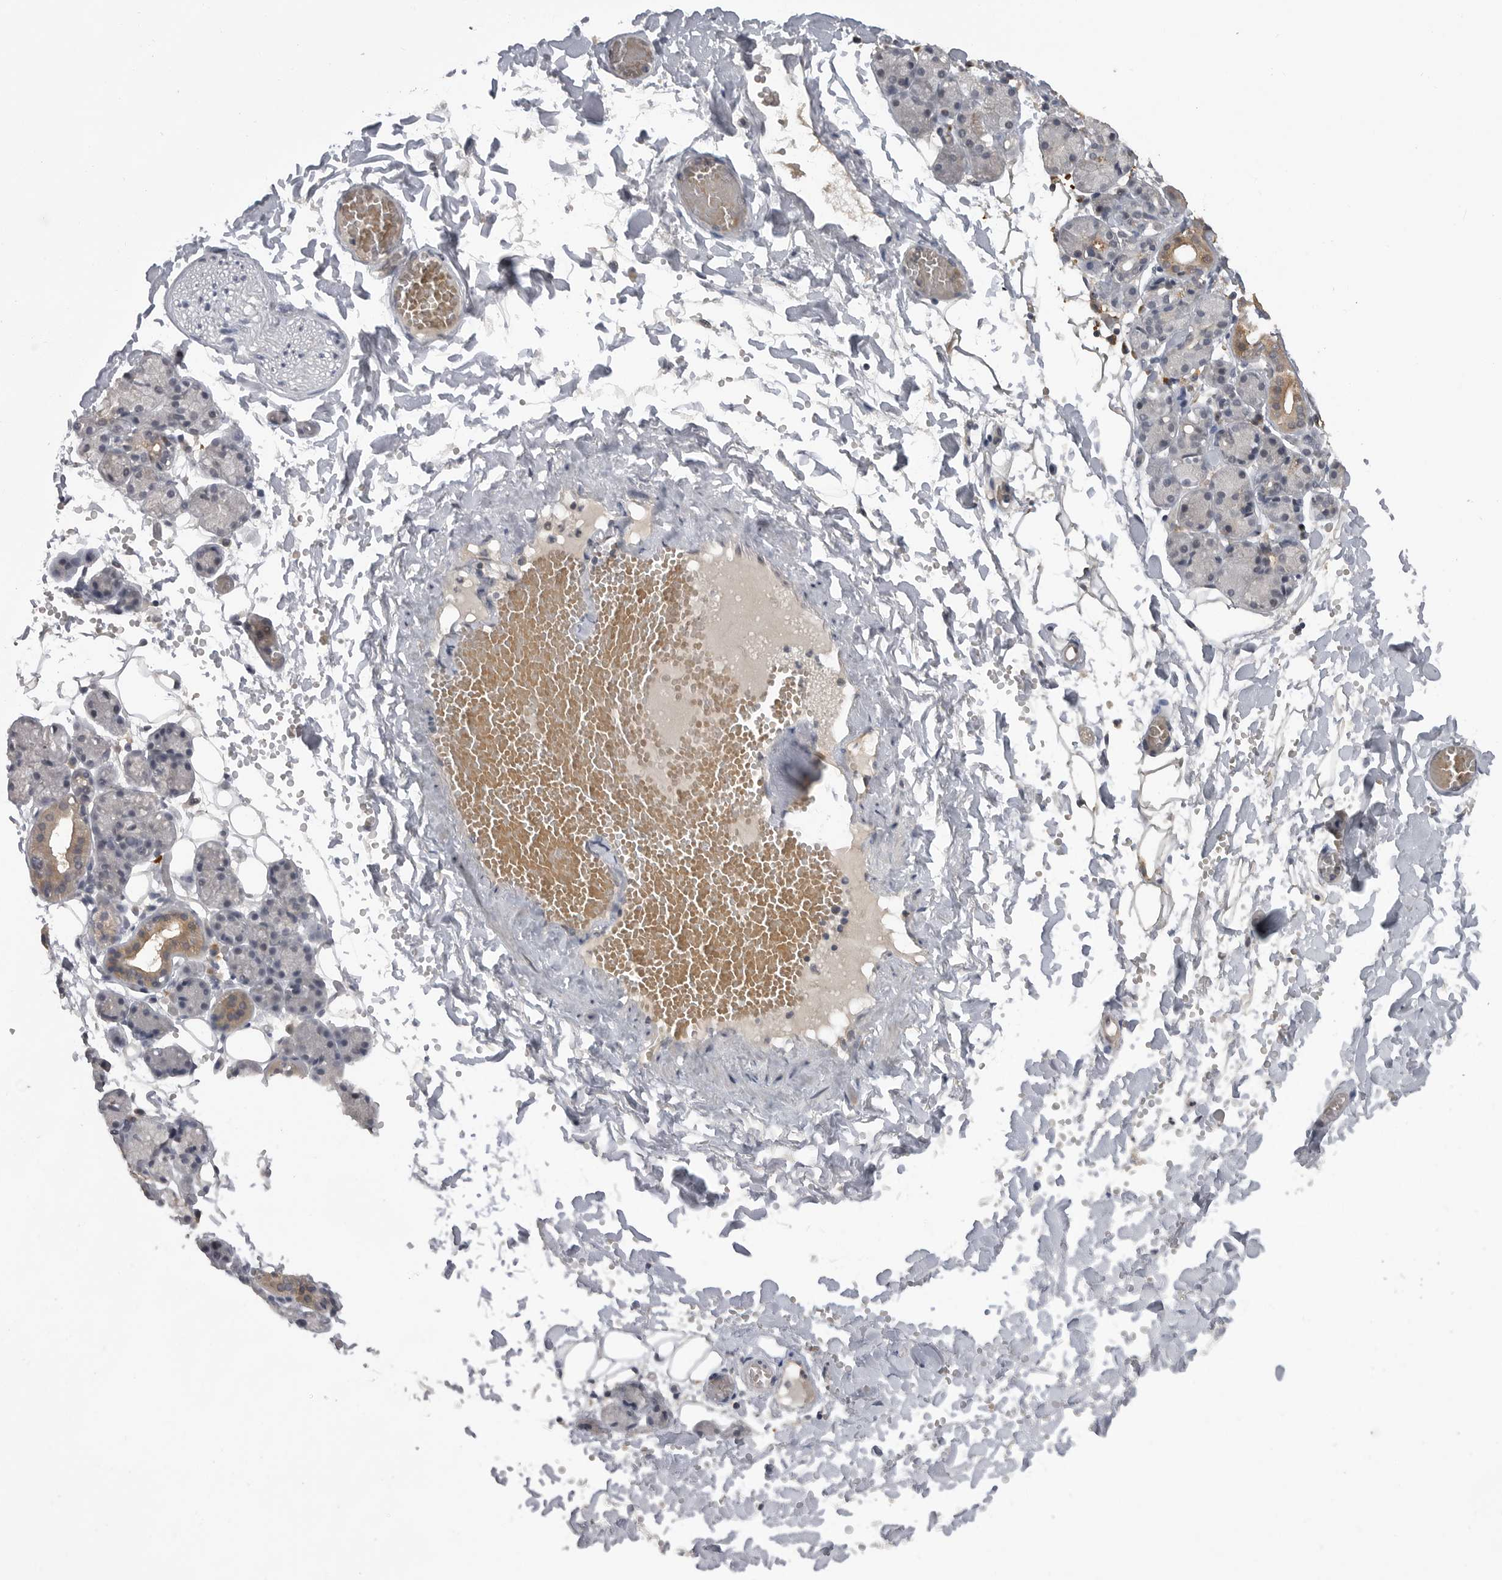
{"staining": {"intensity": "weak", "quantity": "<25%", "location": "cytoplasmic/membranous"}, "tissue": "salivary gland", "cell_type": "Glandular cells", "image_type": "normal", "snomed": [{"axis": "morphology", "description": "Normal tissue, NOS"}, {"axis": "topography", "description": "Salivary gland"}], "caption": "Glandular cells show no significant protein expression in normal salivary gland. (Brightfield microscopy of DAB immunohistochemistry (IHC) at high magnification).", "gene": "PLEKHF1", "patient": {"sex": "male", "age": 63}}